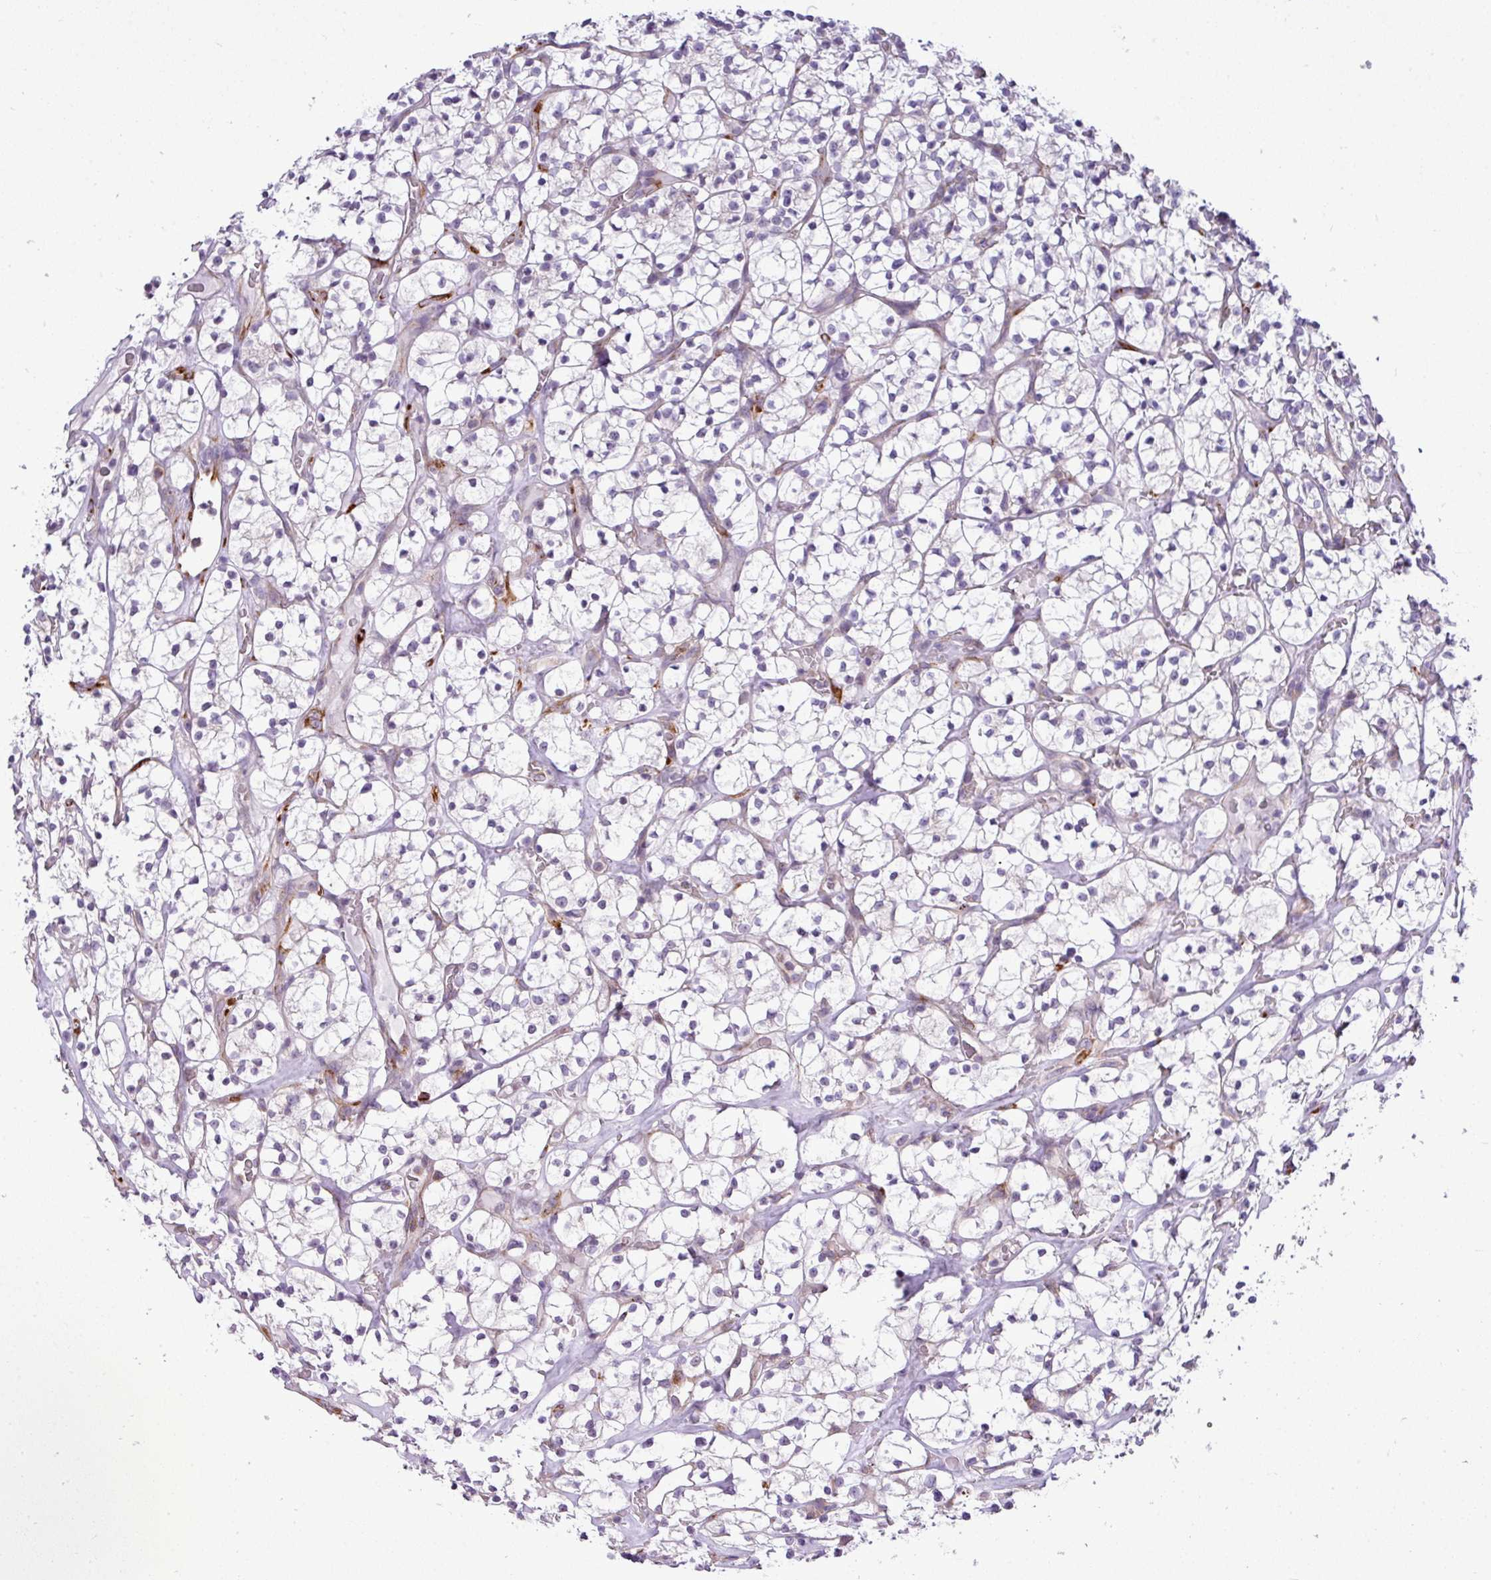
{"staining": {"intensity": "negative", "quantity": "none", "location": "none"}, "tissue": "renal cancer", "cell_type": "Tumor cells", "image_type": "cancer", "snomed": [{"axis": "morphology", "description": "Adenocarcinoma, NOS"}, {"axis": "topography", "description": "Kidney"}], "caption": "IHC of human renal cancer (adenocarcinoma) shows no expression in tumor cells. (DAB immunohistochemistry with hematoxylin counter stain).", "gene": "CFAP97", "patient": {"sex": "female", "age": 64}}